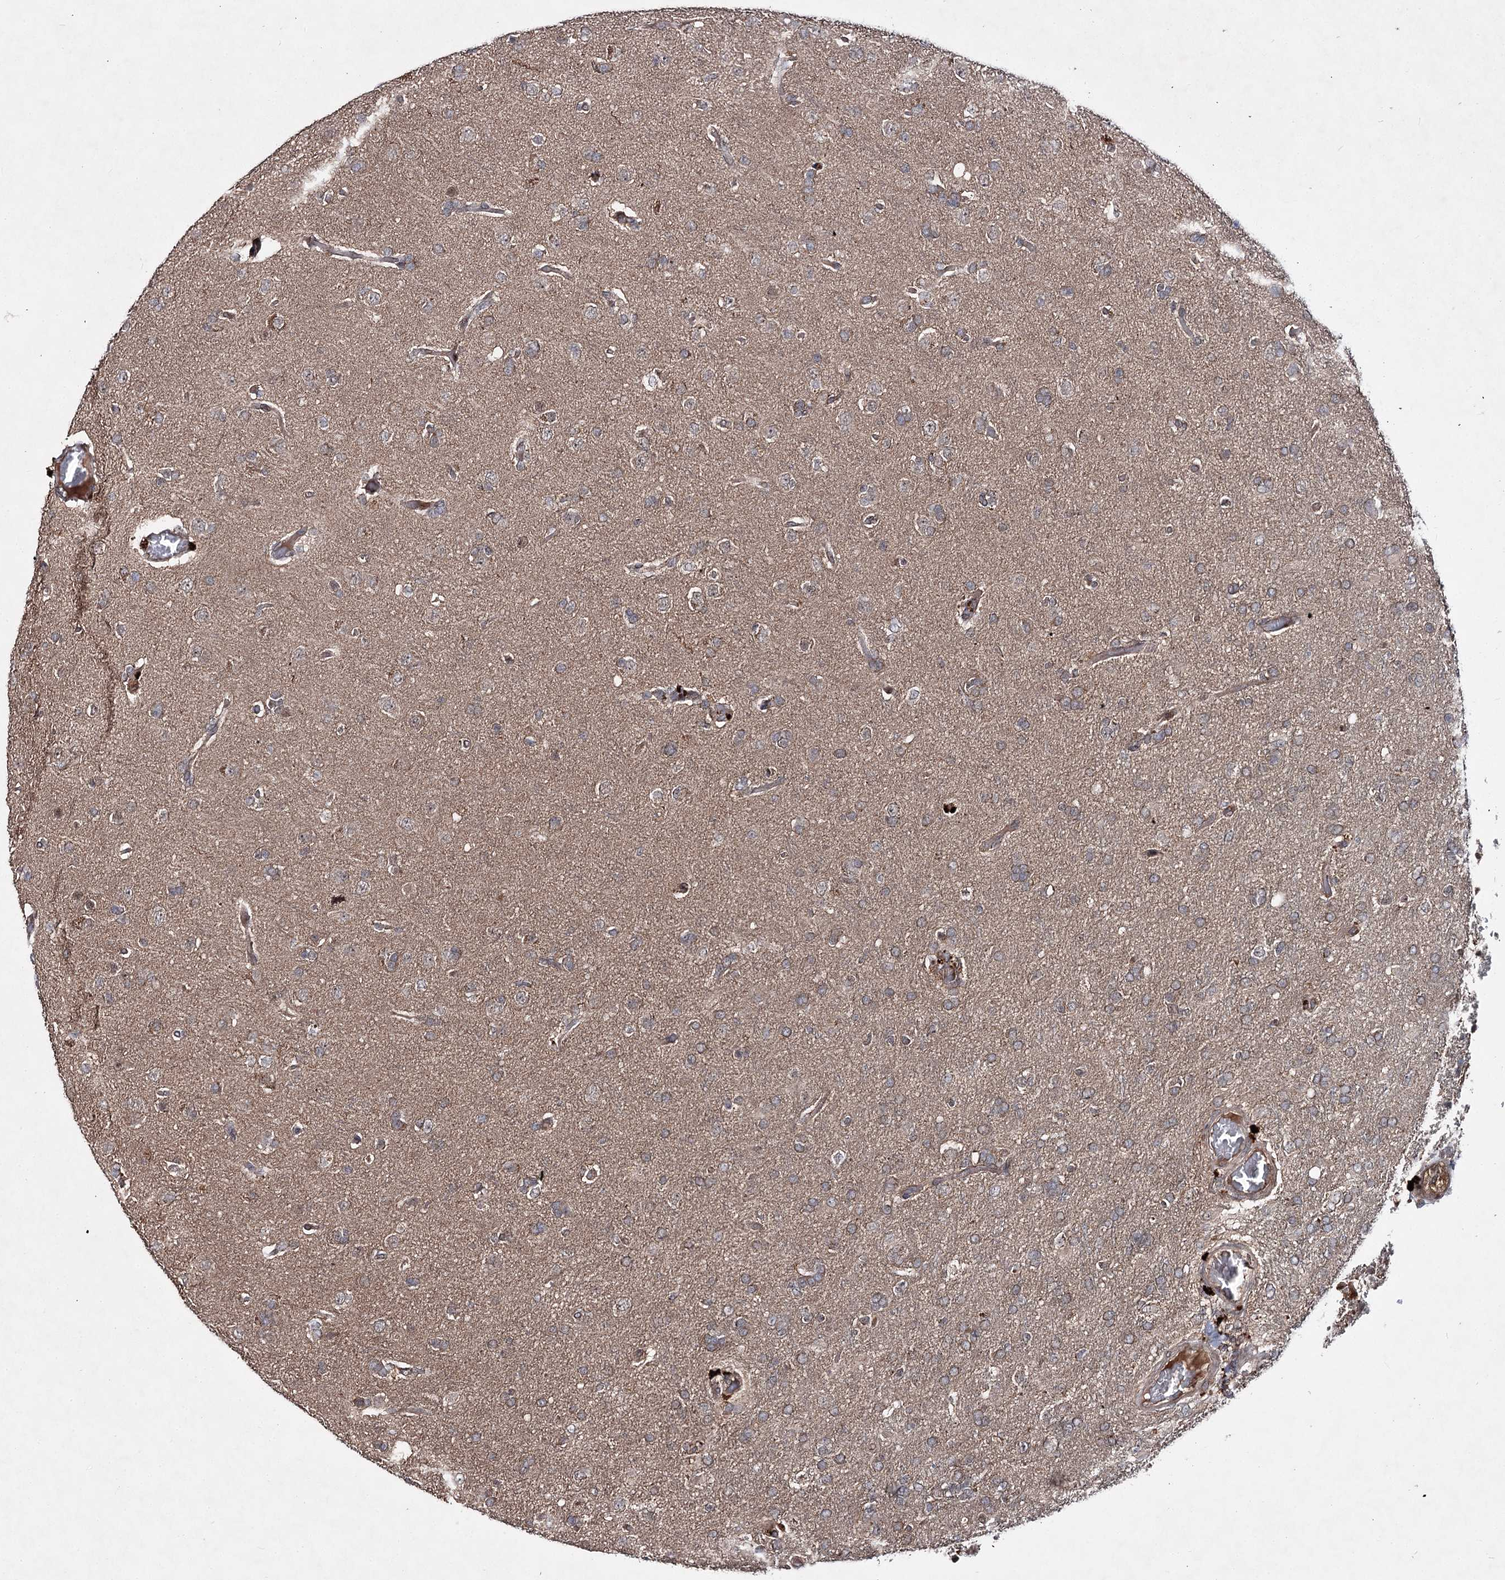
{"staining": {"intensity": "weak", "quantity": "<25%", "location": "cytoplasmic/membranous"}, "tissue": "glioma", "cell_type": "Tumor cells", "image_type": "cancer", "snomed": [{"axis": "morphology", "description": "Glioma, malignant, High grade"}, {"axis": "topography", "description": "Brain"}], "caption": "Malignant high-grade glioma was stained to show a protein in brown. There is no significant positivity in tumor cells.", "gene": "MSANTD2", "patient": {"sex": "male", "age": 61}}